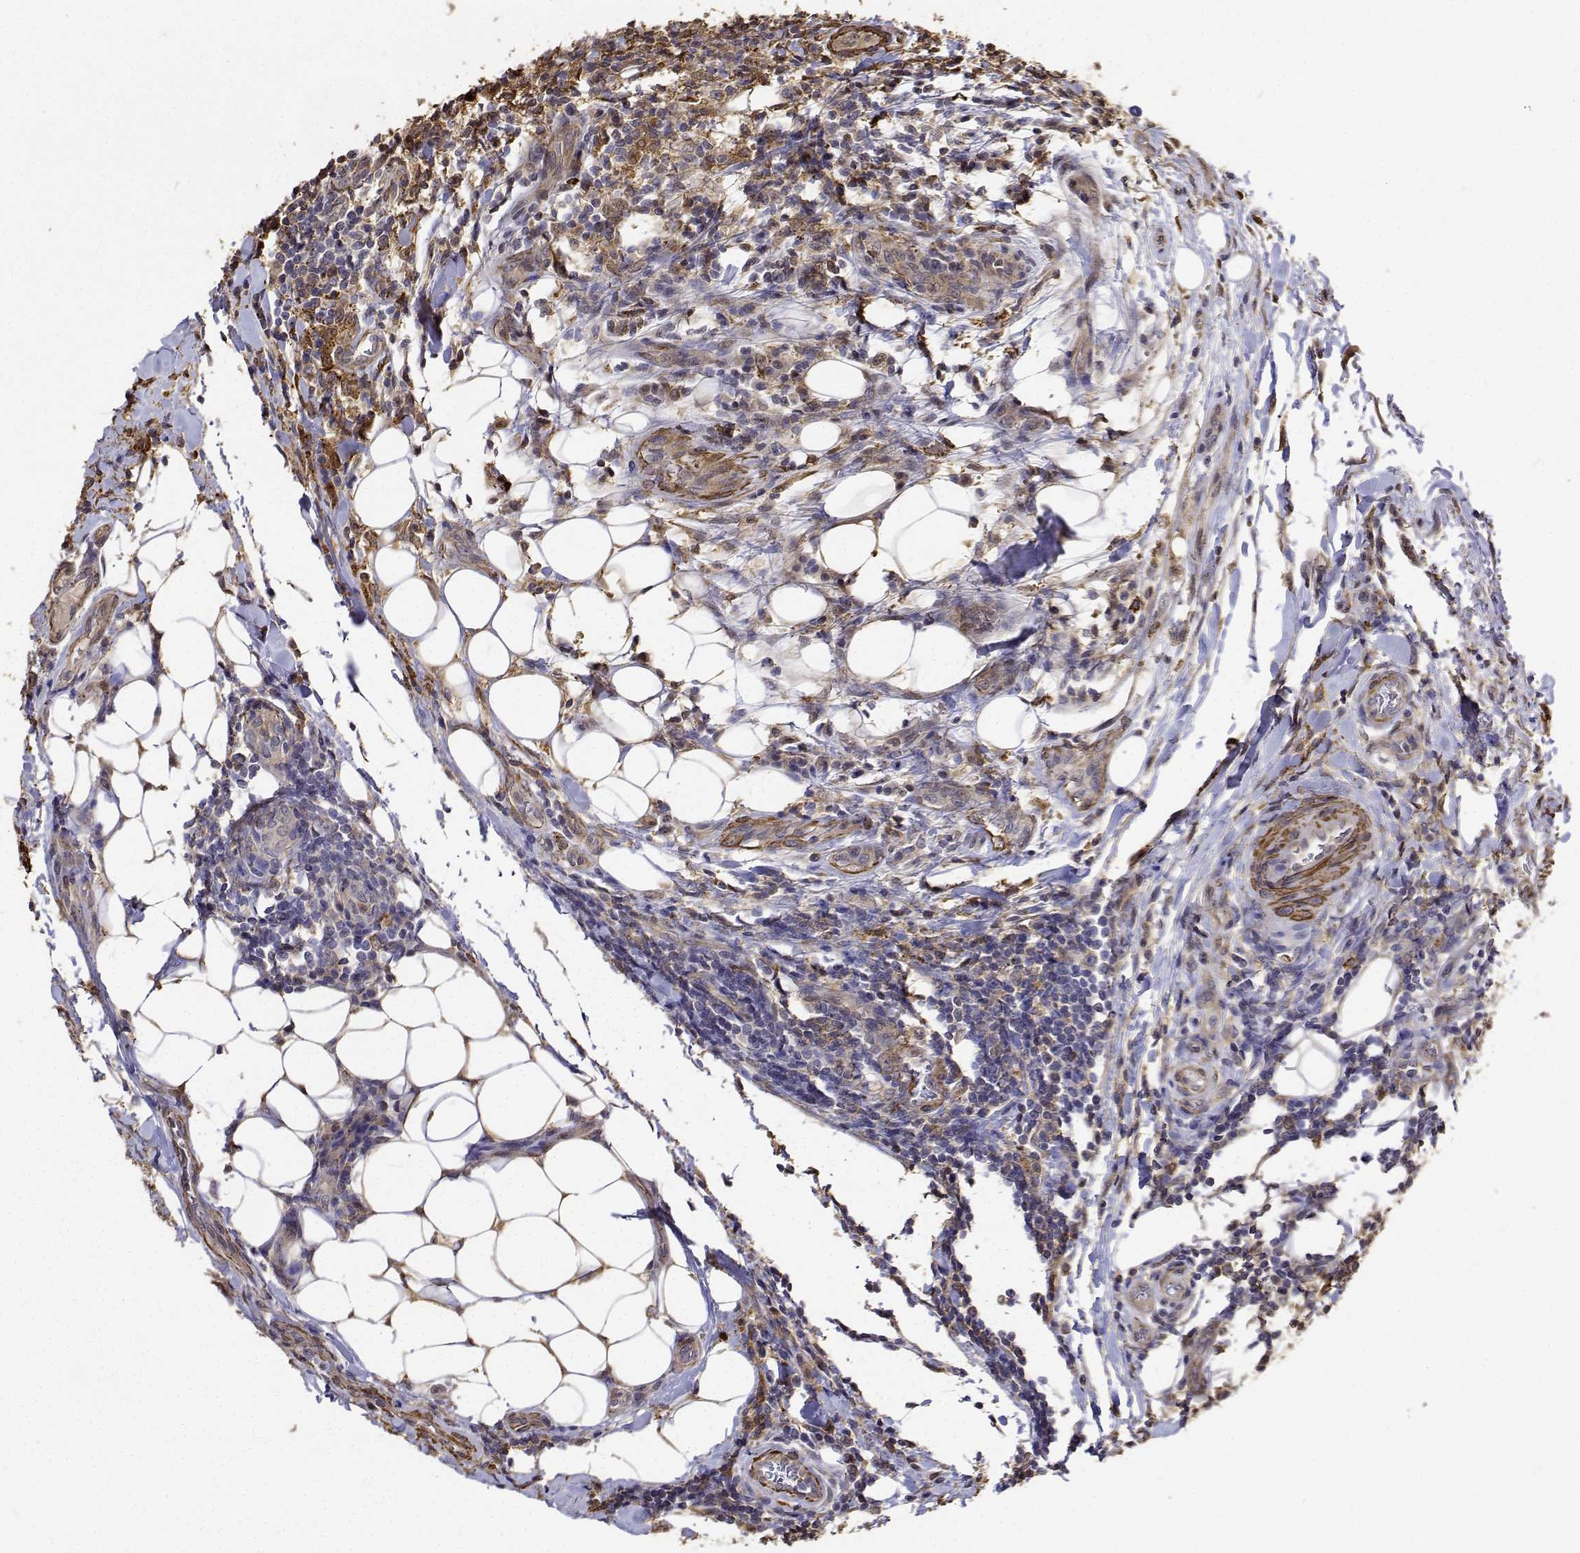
{"staining": {"intensity": "moderate", "quantity": "25%-75%", "location": "cytoplasmic/membranous"}, "tissue": "testis cancer", "cell_type": "Tumor cells", "image_type": "cancer", "snomed": [{"axis": "morphology", "description": "Carcinoma, Embryonal, NOS"}, {"axis": "topography", "description": "Testis"}], "caption": "The image reveals immunohistochemical staining of testis cancer (embryonal carcinoma). There is moderate cytoplasmic/membranous expression is seen in about 25%-75% of tumor cells.", "gene": "PCID2", "patient": {"sex": "male", "age": 24}}